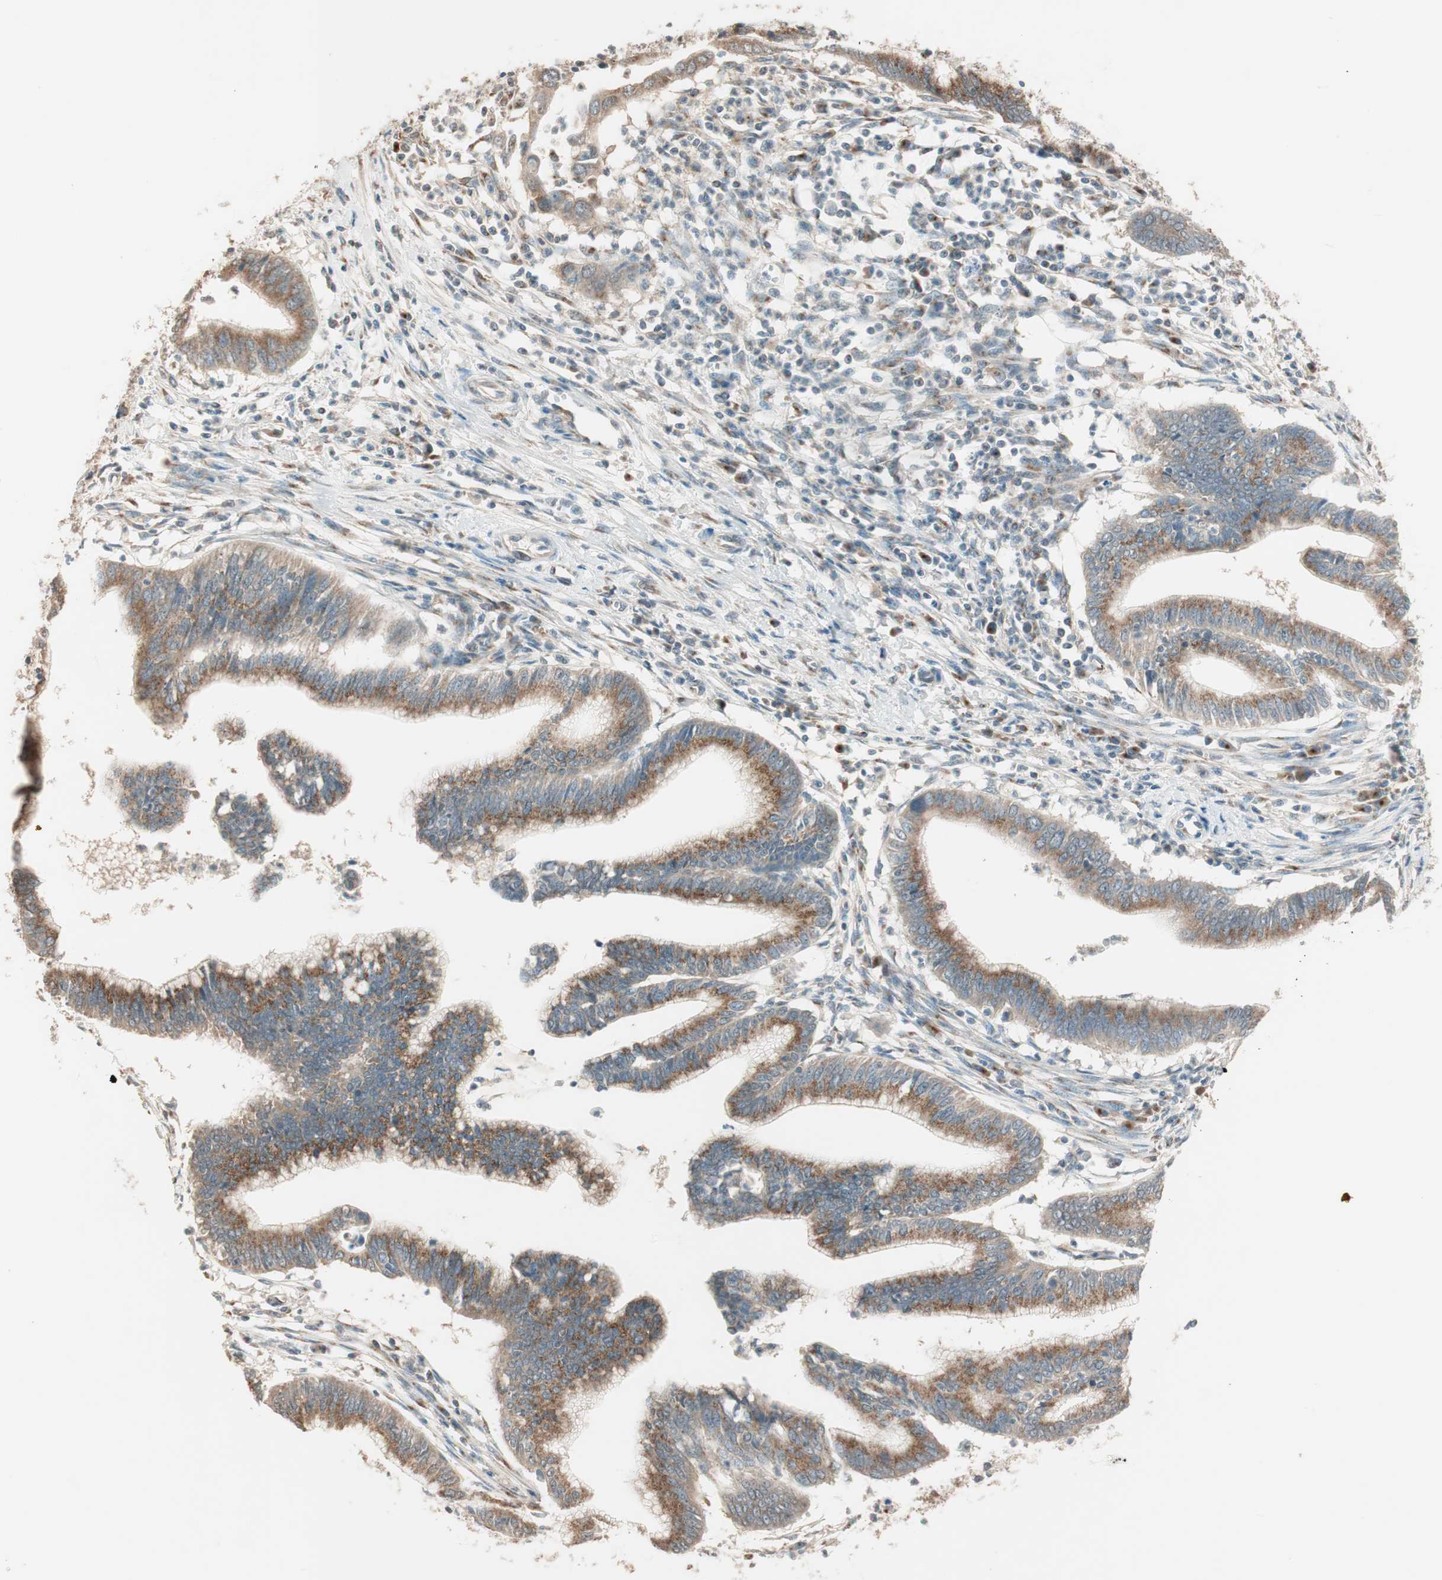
{"staining": {"intensity": "strong", "quantity": ">75%", "location": "cytoplasmic/membranous"}, "tissue": "cervical cancer", "cell_type": "Tumor cells", "image_type": "cancer", "snomed": [{"axis": "morphology", "description": "Adenocarcinoma, NOS"}, {"axis": "topography", "description": "Cervix"}], "caption": "The micrograph demonstrates staining of cervical cancer, revealing strong cytoplasmic/membranous protein positivity (brown color) within tumor cells. Nuclei are stained in blue.", "gene": "SEC16A", "patient": {"sex": "female", "age": 36}}